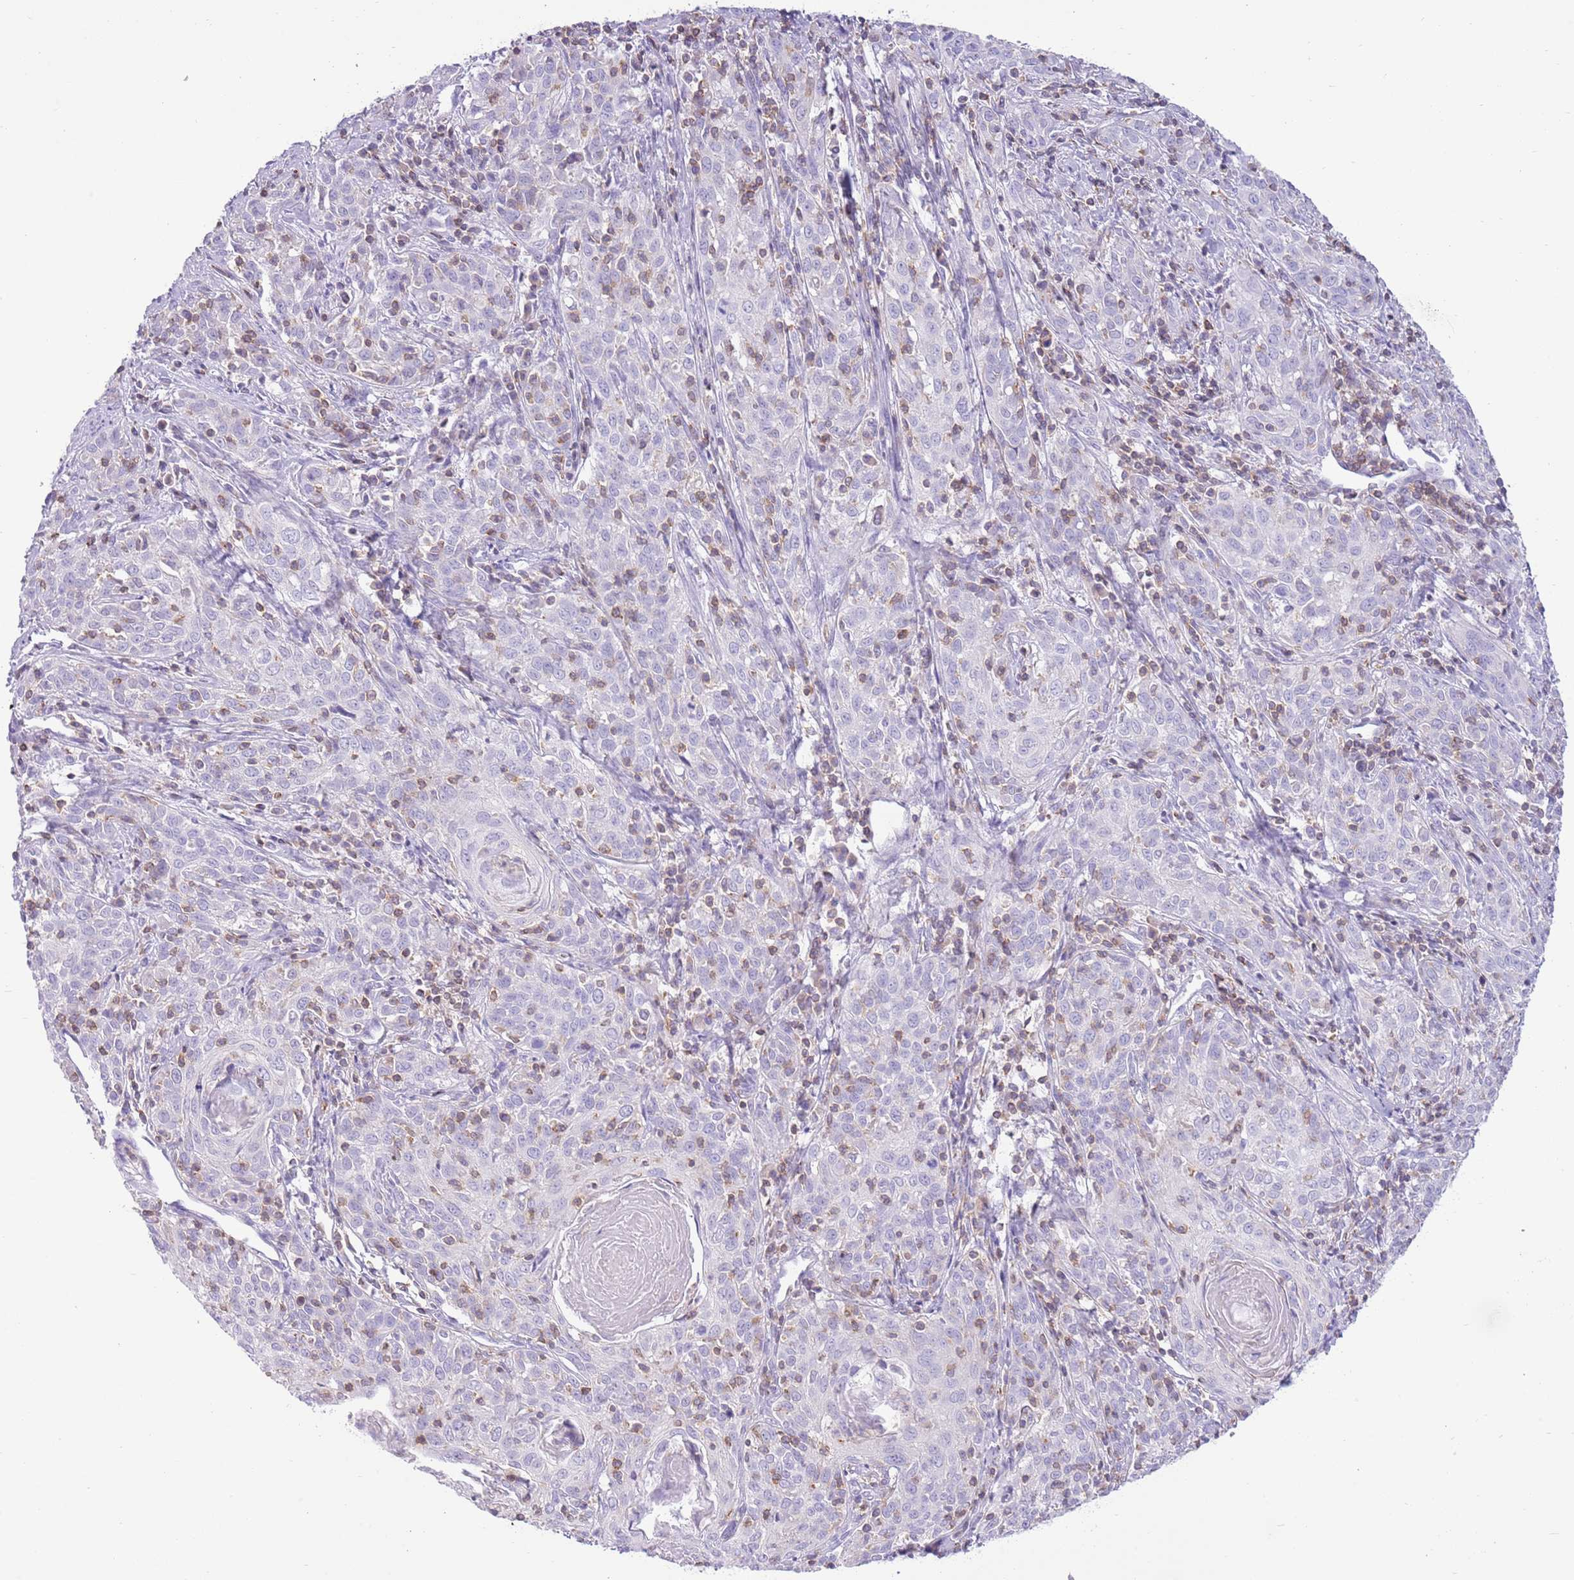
{"staining": {"intensity": "negative", "quantity": "none", "location": "none"}, "tissue": "cervical cancer", "cell_type": "Tumor cells", "image_type": "cancer", "snomed": [{"axis": "morphology", "description": "Squamous cell carcinoma, NOS"}, {"axis": "topography", "description": "Cervix"}], "caption": "Human cervical squamous cell carcinoma stained for a protein using IHC reveals no positivity in tumor cells.", "gene": "OR4Q3", "patient": {"sex": "female", "age": 57}}